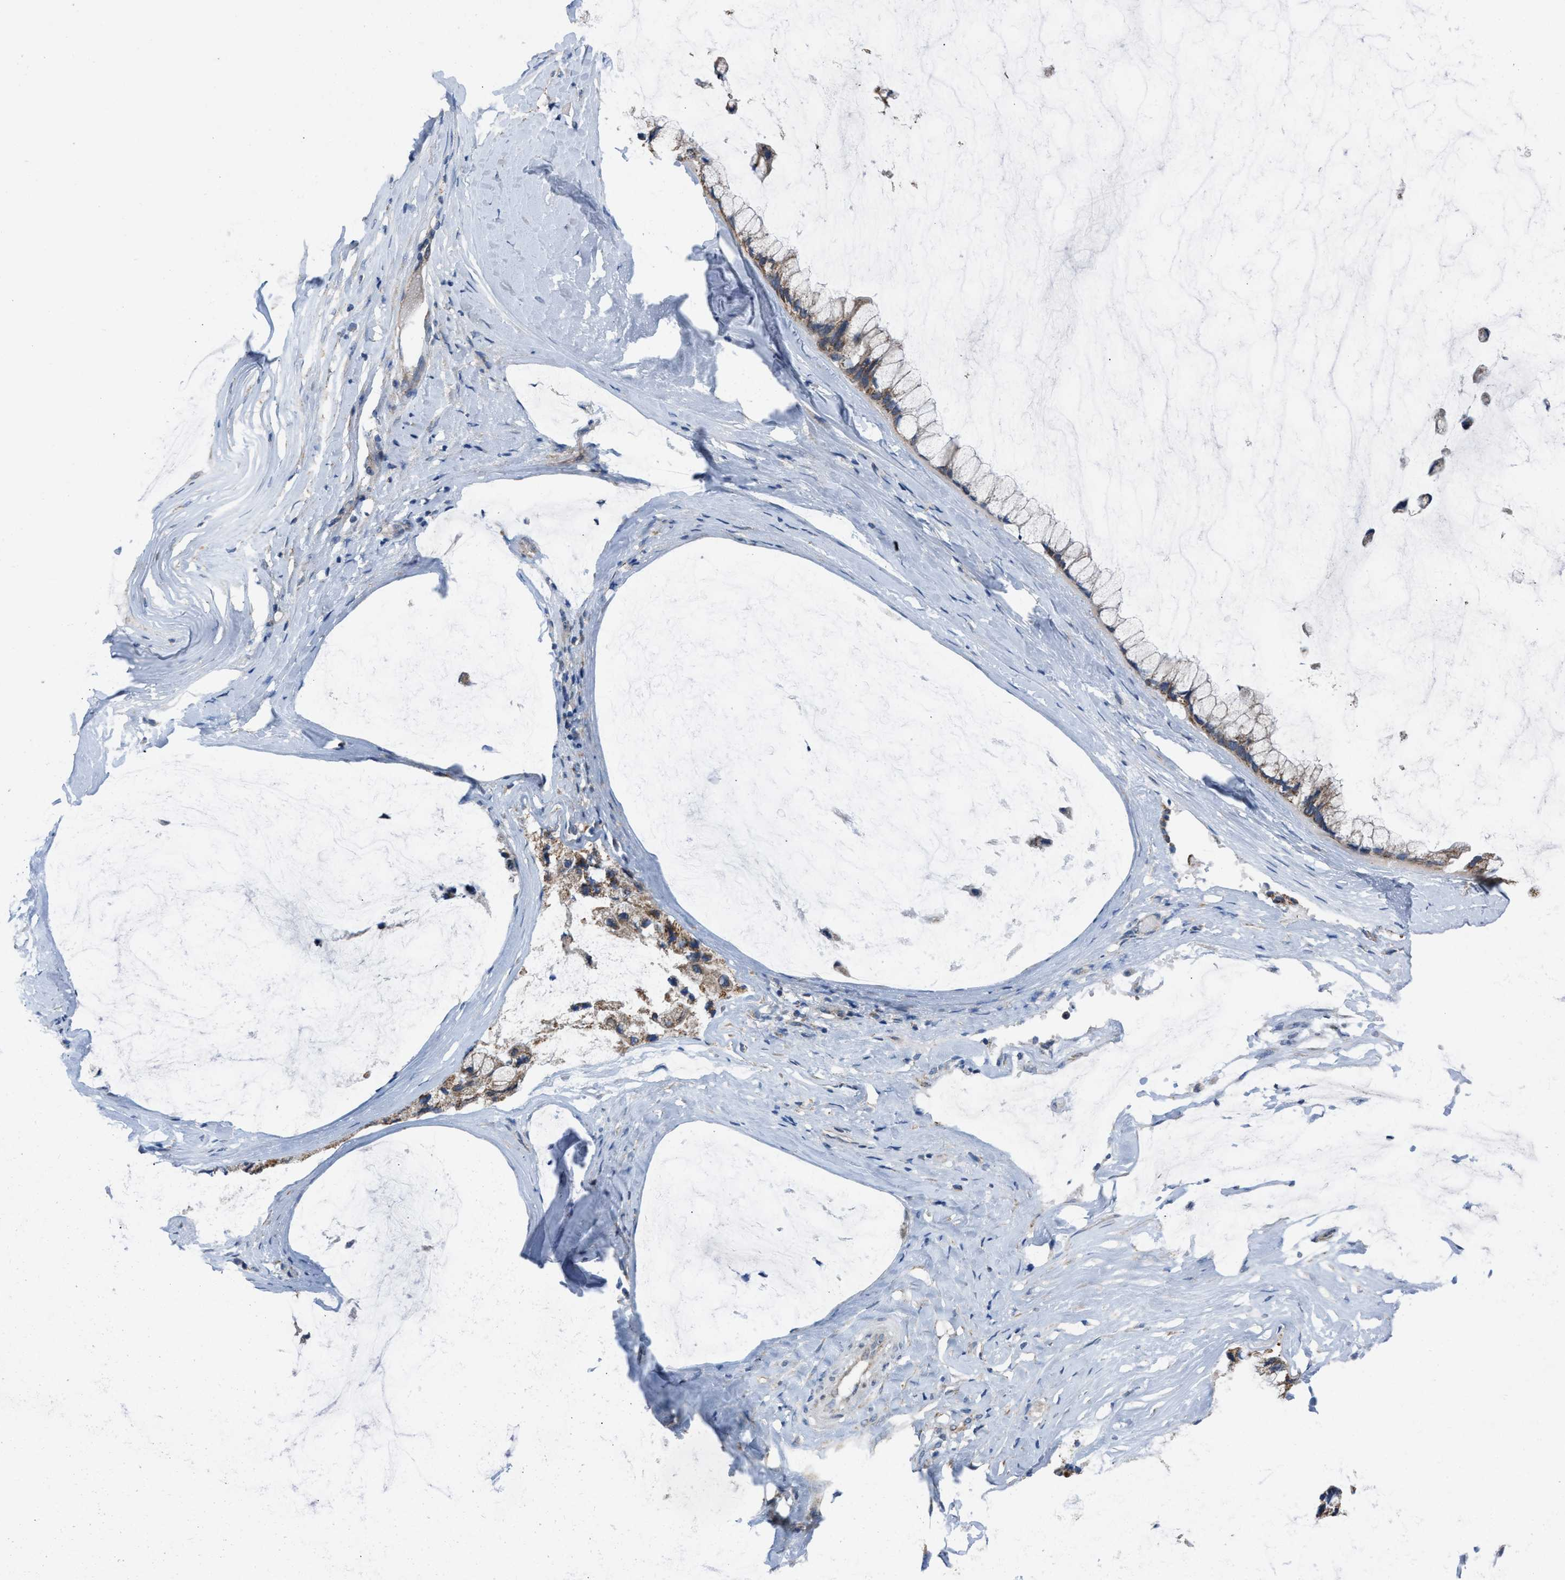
{"staining": {"intensity": "moderate", "quantity": ">75%", "location": "cytoplasmic/membranous"}, "tissue": "ovarian cancer", "cell_type": "Tumor cells", "image_type": "cancer", "snomed": [{"axis": "morphology", "description": "Cystadenocarcinoma, mucinous, NOS"}, {"axis": "topography", "description": "Ovary"}], "caption": "Immunohistochemistry (IHC) (DAB (3,3'-diaminobenzidine)) staining of human ovarian cancer (mucinous cystadenocarcinoma) demonstrates moderate cytoplasmic/membranous protein expression in about >75% of tumor cells. (DAB = brown stain, brightfield microscopy at high magnification).", "gene": "BCL10", "patient": {"sex": "female", "age": 39}}